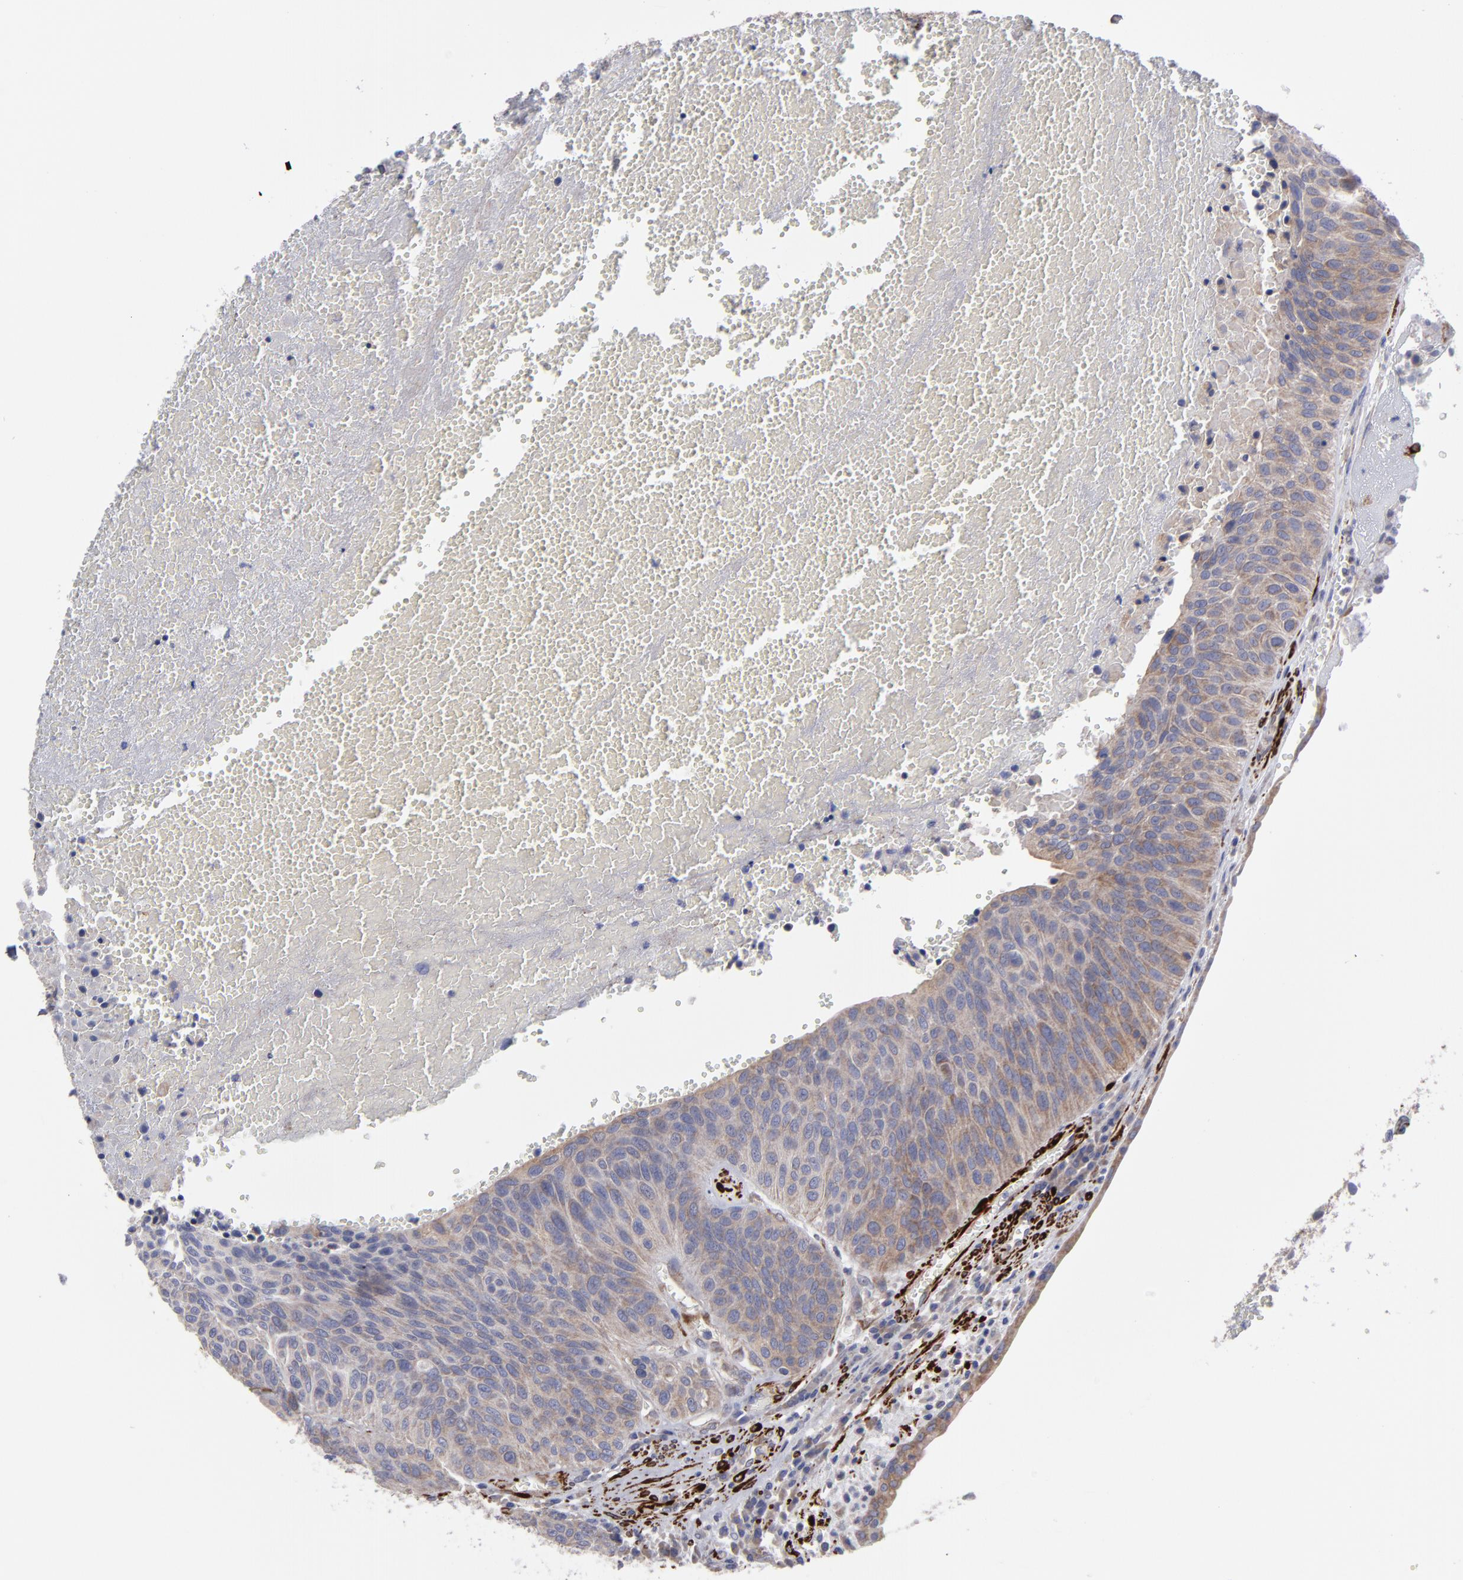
{"staining": {"intensity": "weak", "quantity": ">75%", "location": "cytoplasmic/membranous"}, "tissue": "urothelial cancer", "cell_type": "Tumor cells", "image_type": "cancer", "snomed": [{"axis": "morphology", "description": "Urothelial carcinoma, High grade"}, {"axis": "topography", "description": "Urinary bladder"}], "caption": "Urothelial carcinoma (high-grade) stained with a protein marker shows weak staining in tumor cells.", "gene": "SLMAP", "patient": {"sex": "male", "age": 66}}